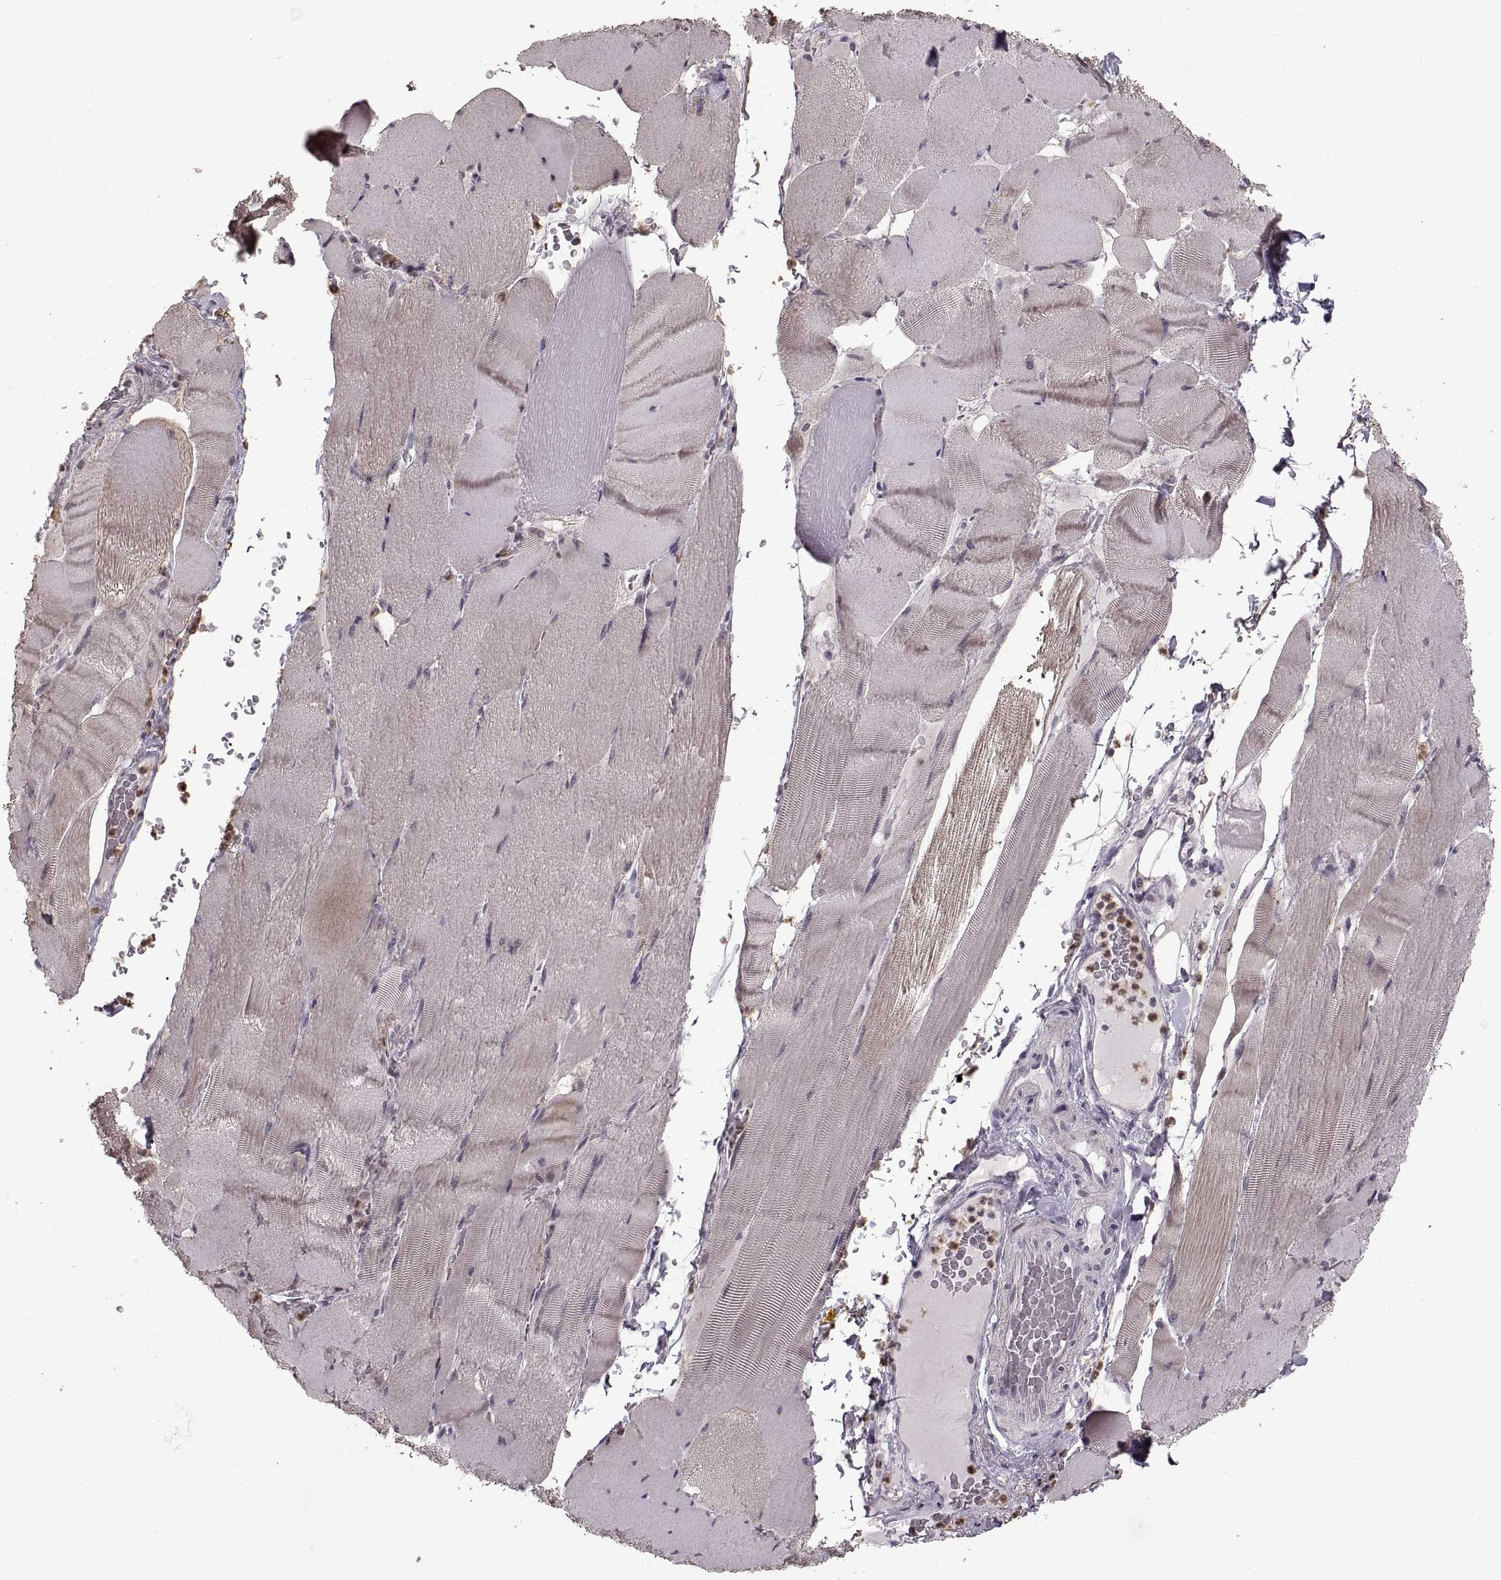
{"staining": {"intensity": "negative", "quantity": "none", "location": "none"}, "tissue": "skeletal muscle", "cell_type": "Myocytes", "image_type": "normal", "snomed": [{"axis": "morphology", "description": "Normal tissue, NOS"}, {"axis": "topography", "description": "Skeletal muscle"}], "caption": "Myocytes show no significant expression in benign skeletal muscle. (Immunohistochemistry (ihc), brightfield microscopy, high magnification).", "gene": "PALS1", "patient": {"sex": "male", "age": 56}}